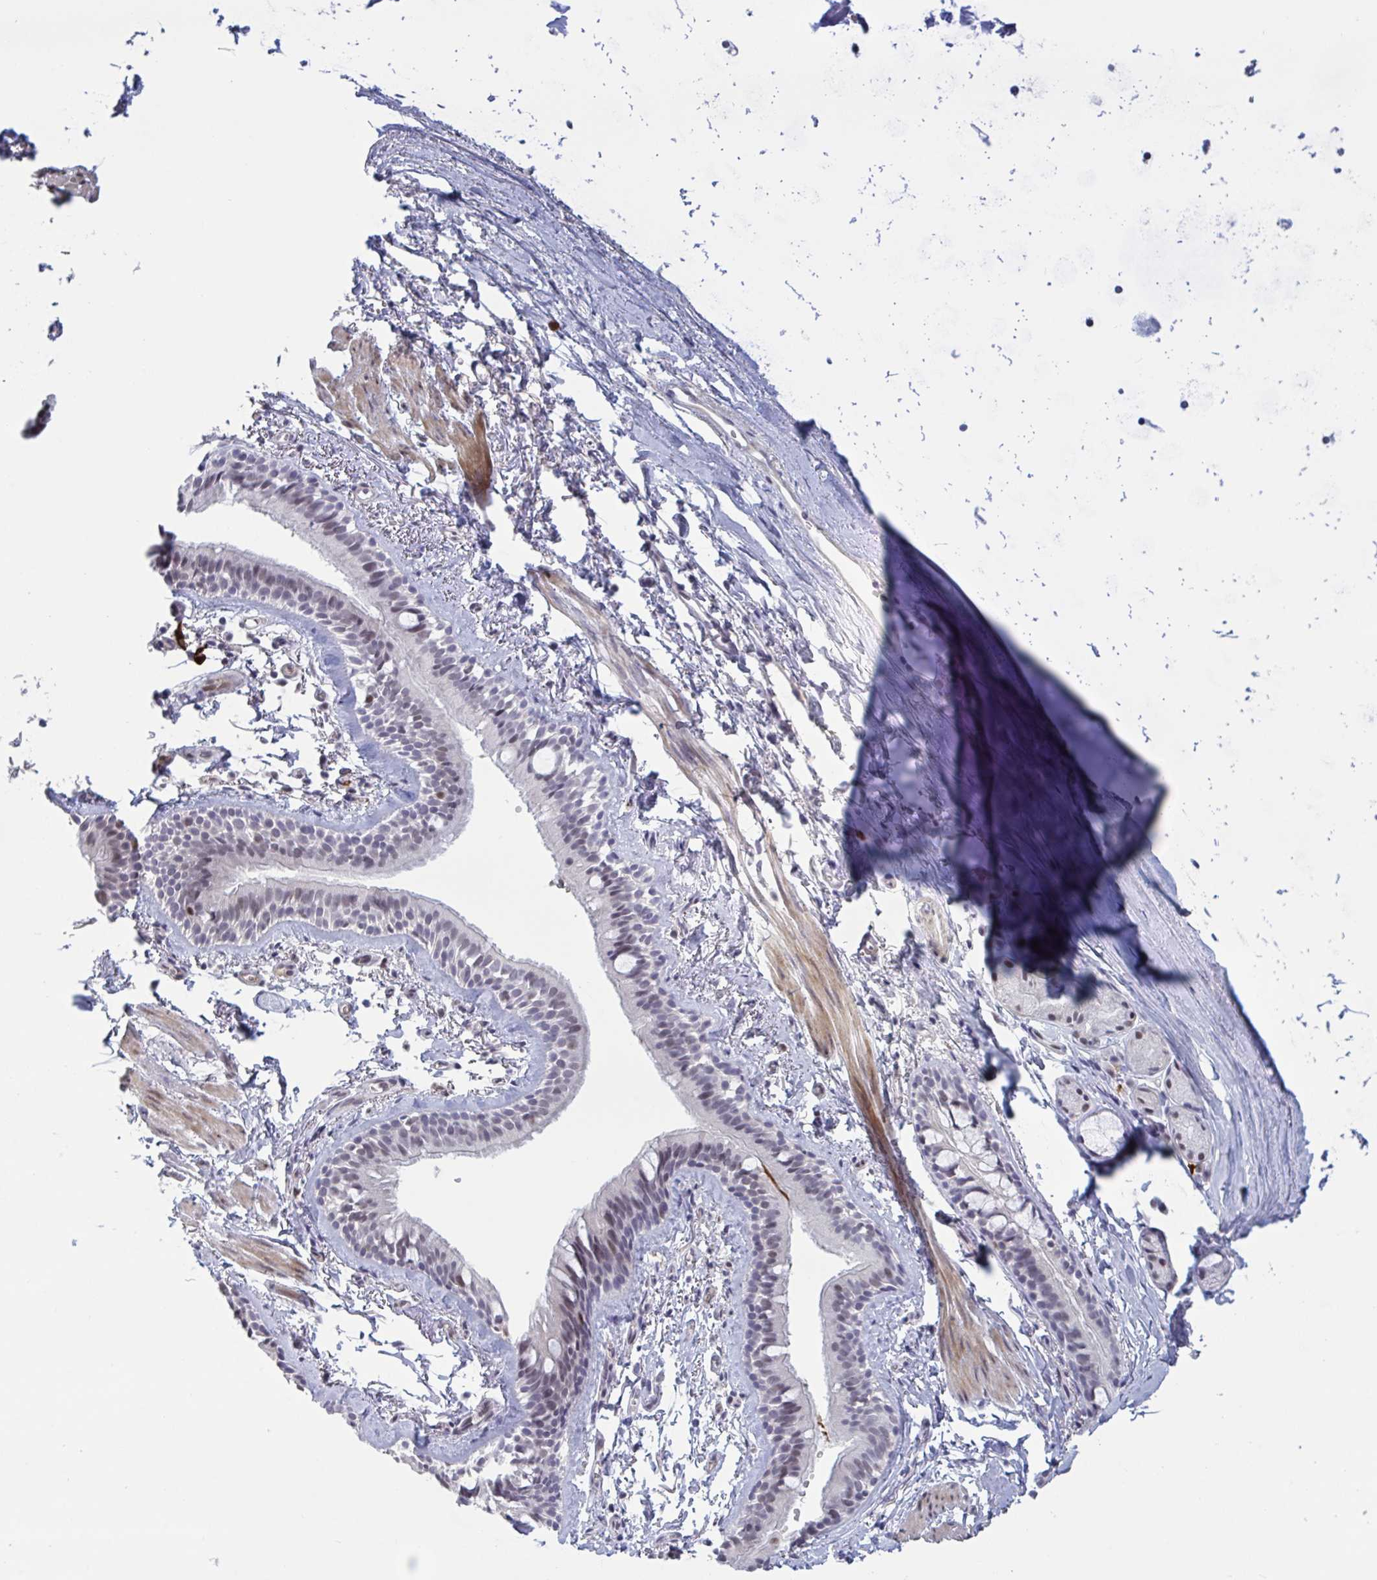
{"staining": {"intensity": "moderate", "quantity": "25%-75%", "location": "nuclear"}, "tissue": "bronchus", "cell_type": "Respiratory epithelial cells", "image_type": "normal", "snomed": [{"axis": "morphology", "description": "Normal tissue, NOS"}, {"axis": "topography", "description": "Cartilage tissue"}, {"axis": "topography", "description": "Bronchus"}, {"axis": "topography", "description": "Peripheral nerve tissue"}], "caption": "Bronchus stained for a protein (brown) demonstrates moderate nuclear positive staining in about 25%-75% of respiratory epithelial cells.", "gene": "BCL7B", "patient": {"sex": "female", "age": 59}}